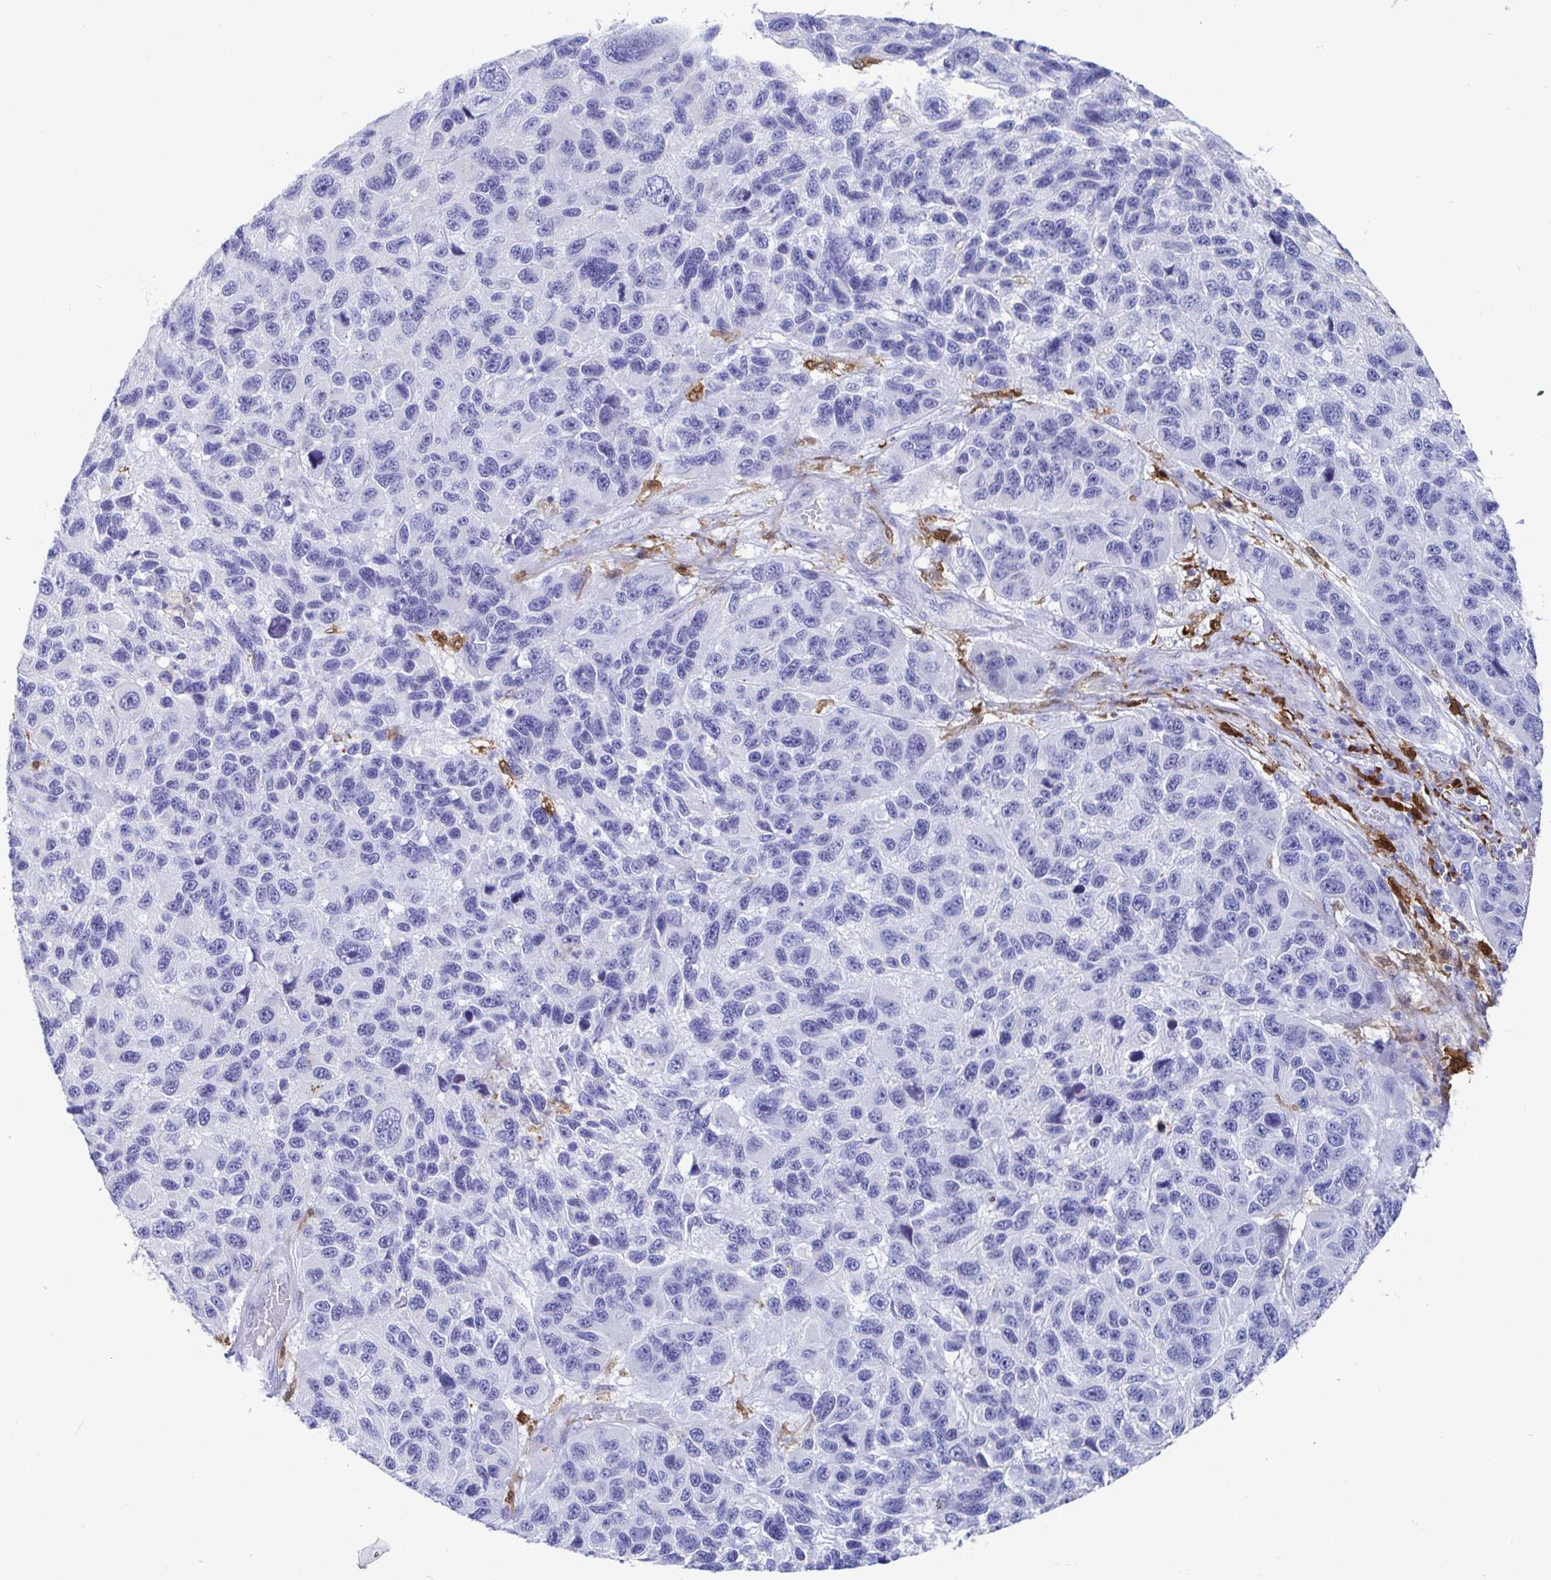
{"staining": {"intensity": "negative", "quantity": "none", "location": "none"}, "tissue": "melanoma", "cell_type": "Tumor cells", "image_type": "cancer", "snomed": [{"axis": "morphology", "description": "Malignant melanoma, NOS"}, {"axis": "topography", "description": "Skin"}], "caption": "Immunohistochemistry micrograph of human melanoma stained for a protein (brown), which demonstrates no positivity in tumor cells.", "gene": "OR2A4", "patient": {"sex": "male", "age": 53}}